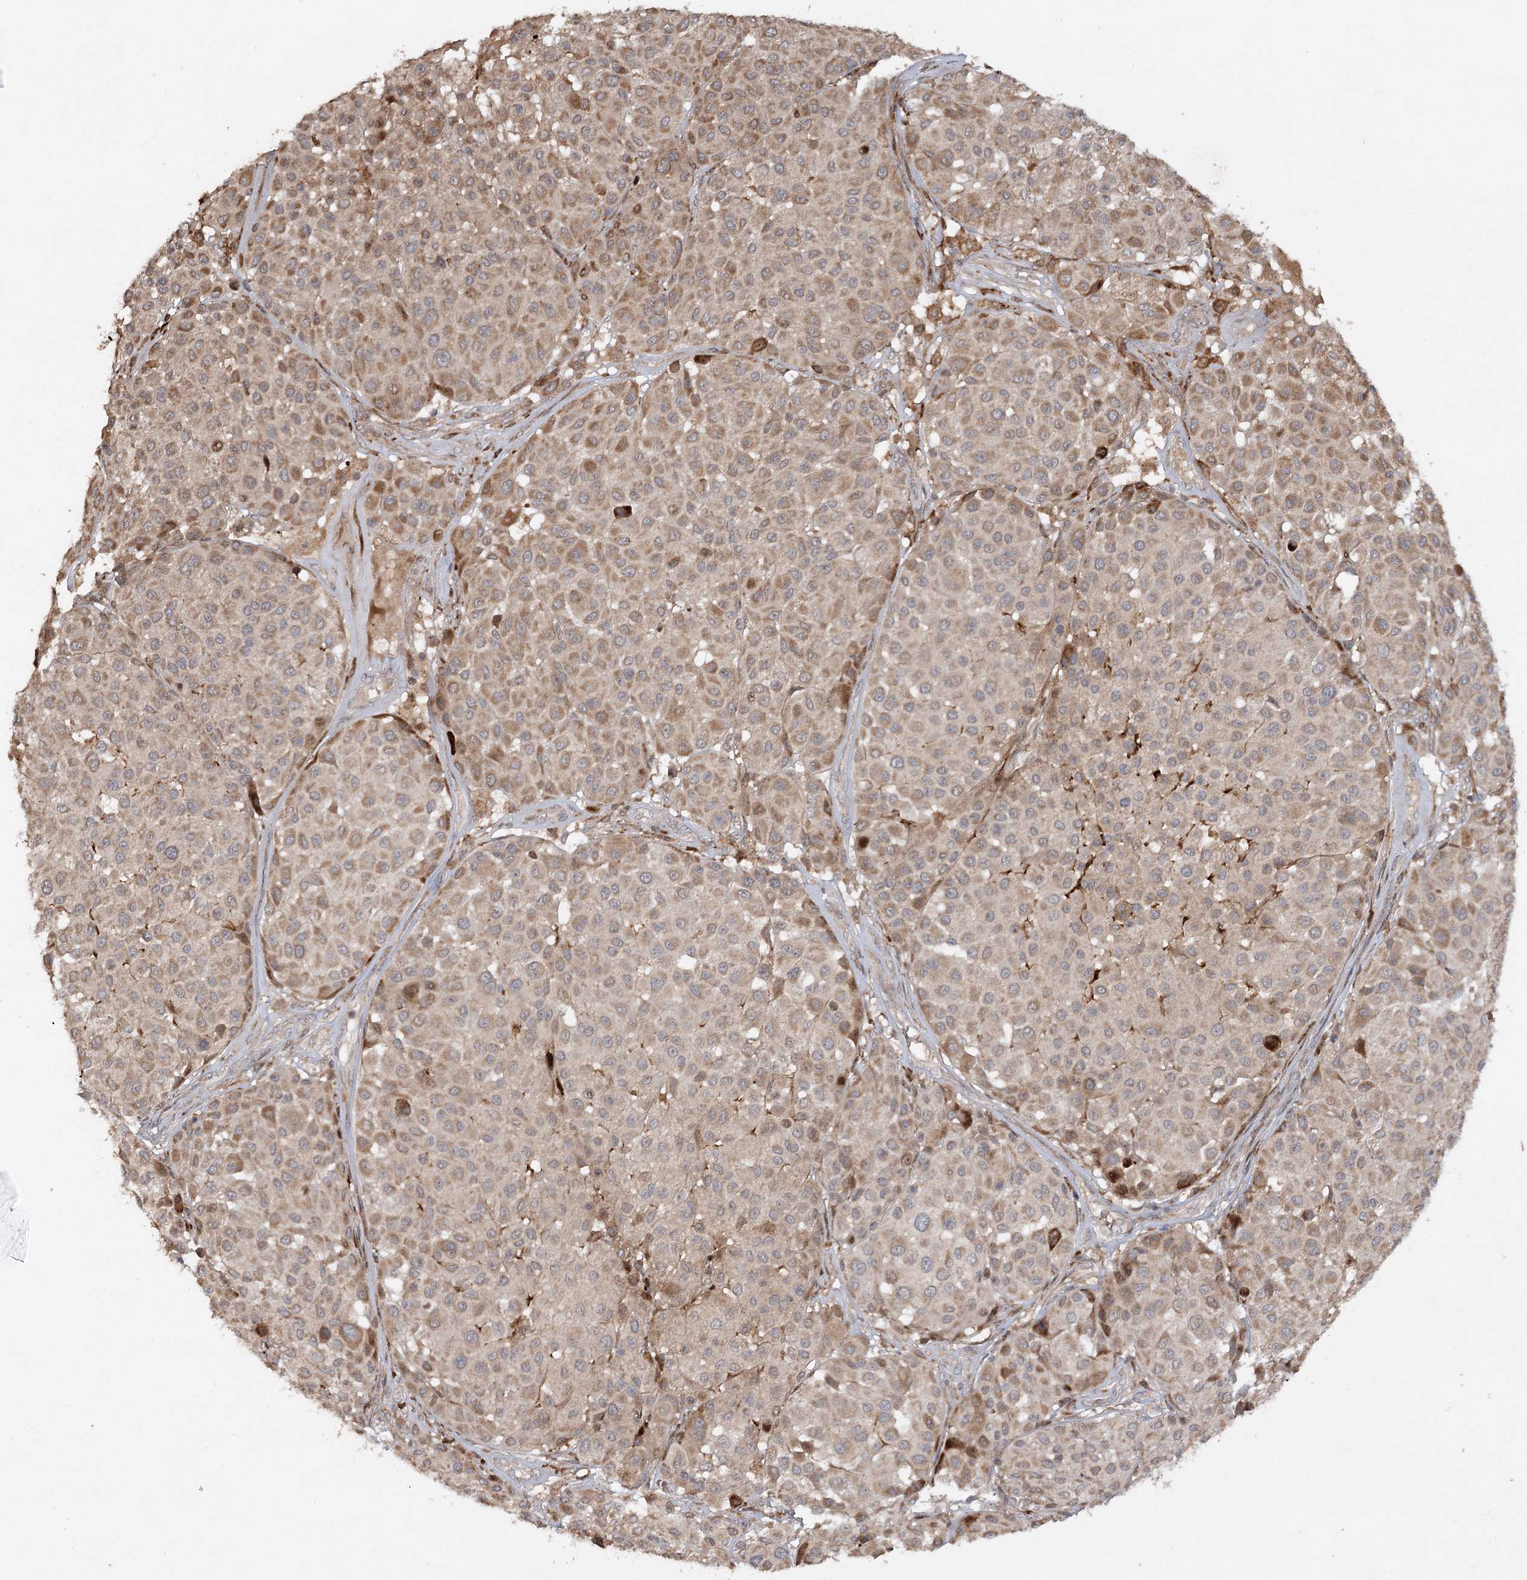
{"staining": {"intensity": "moderate", "quantity": ">75%", "location": "cytoplasmic/membranous"}, "tissue": "melanoma", "cell_type": "Tumor cells", "image_type": "cancer", "snomed": [{"axis": "morphology", "description": "Malignant melanoma, Metastatic site"}, {"axis": "topography", "description": "Soft tissue"}], "caption": "Approximately >75% of tumor cells in human malignant melanoma (metastatic site) show moderate cytoplasmic/membranous protein expression as visualized by brown immunohistochemical staining.", "gene": "KBTBD4", "patient": {"sex": "male", "age": 41}}